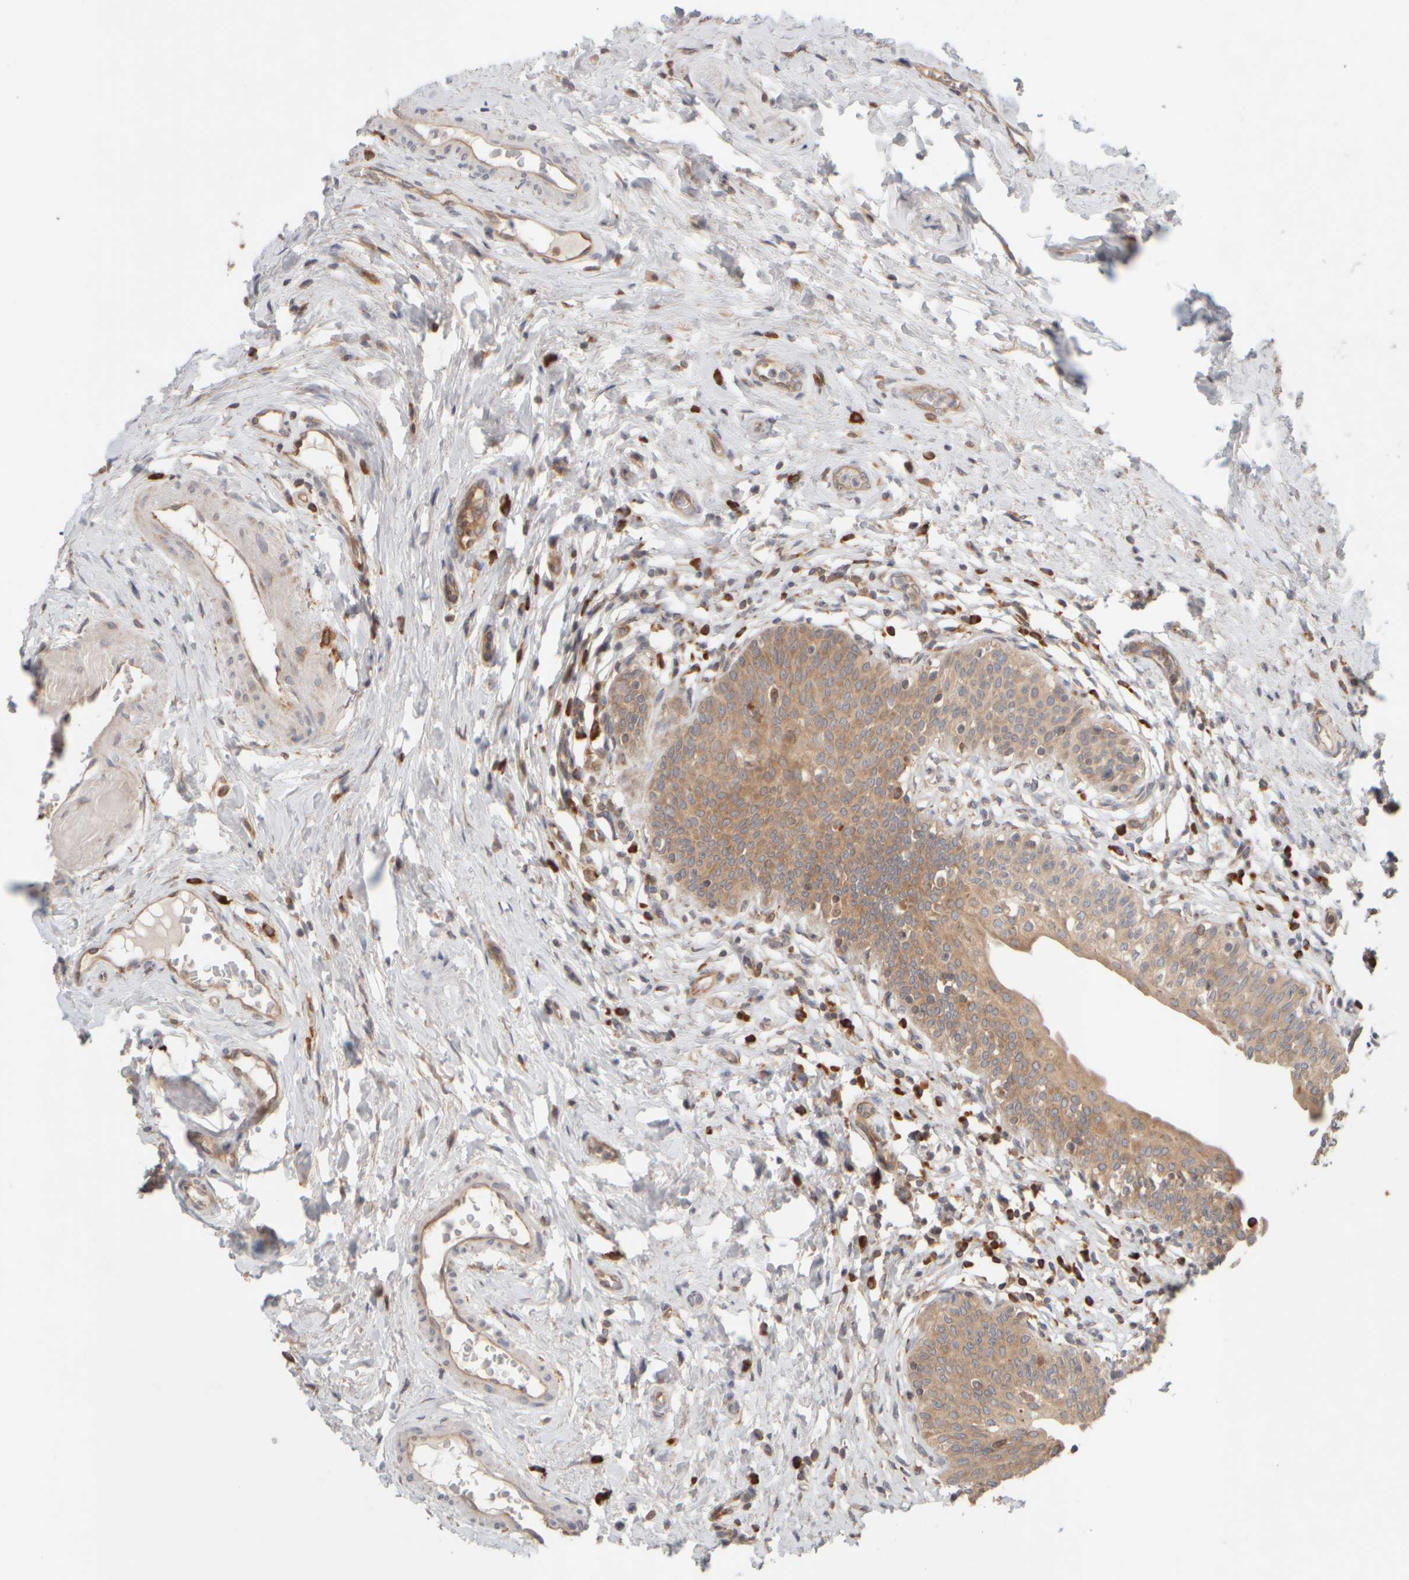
{"staining": {"intensity": "moderate", "quantity": ">75%", "location": "cytoplasmic/membranous"}, "tissue": "urinary bladder", "cell_type": "Urothelial cells", "image_type": "normal", "snomed": [{"axis": "morphology", "description": "Normal tissue, NOS"}, {"axis": "topography", "description": "Urinary bladder"}], "caption": "Immunohistochemical staining of unremarkable human urinary bladder exhibits medium levels of moderate cytoplasmic/membranous expression in about >75% of urothelial cells. The staining was performed using DAB to visualize the protein expression in brown, while the nuclei were stained in blue with hematoxylin (Magnification: 20x).", "gene": "EIF2B3", "patient": {"sex": "male", "age": 83}}